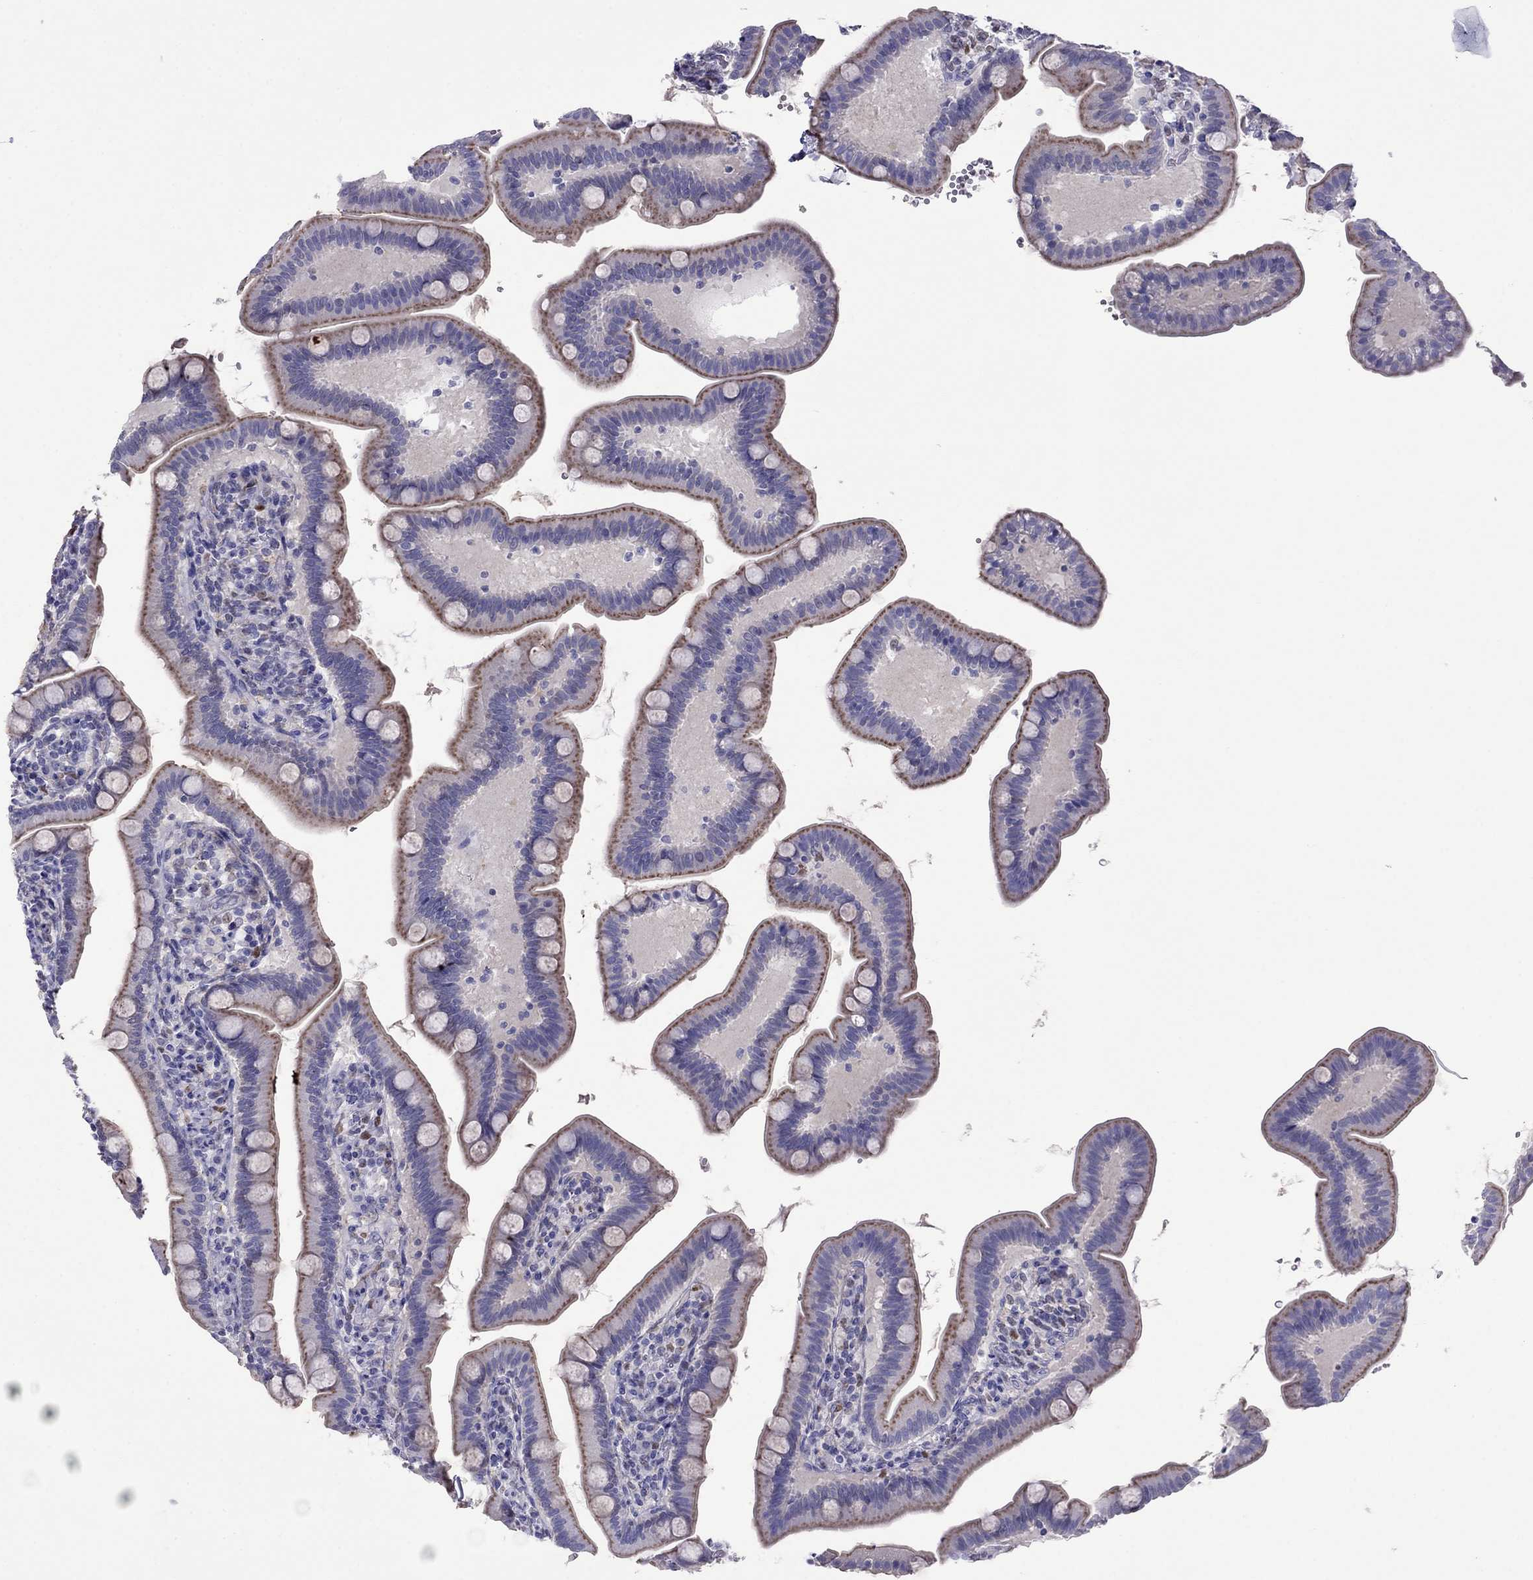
{"staining": {"intensity": "moderate", "quantity": "25%-75%", "location": "cytoplasmic/membranous"}, "tissue": "small intestine", "cell_type": "Glandular cells", "image_type": "normal", "snomed": [{"axis": "morphology", "description": "Normal tissue, NOS"}, {"axis": "topography", "description": "Small intestine"}], "caption": "Protein staining reveals moderate cytoplasmic/membranous staining in about 25%-75% of glandular cells in benign small intestine.", "gene": "MPZ", "patient": {"sex": "male", "age": 66}}